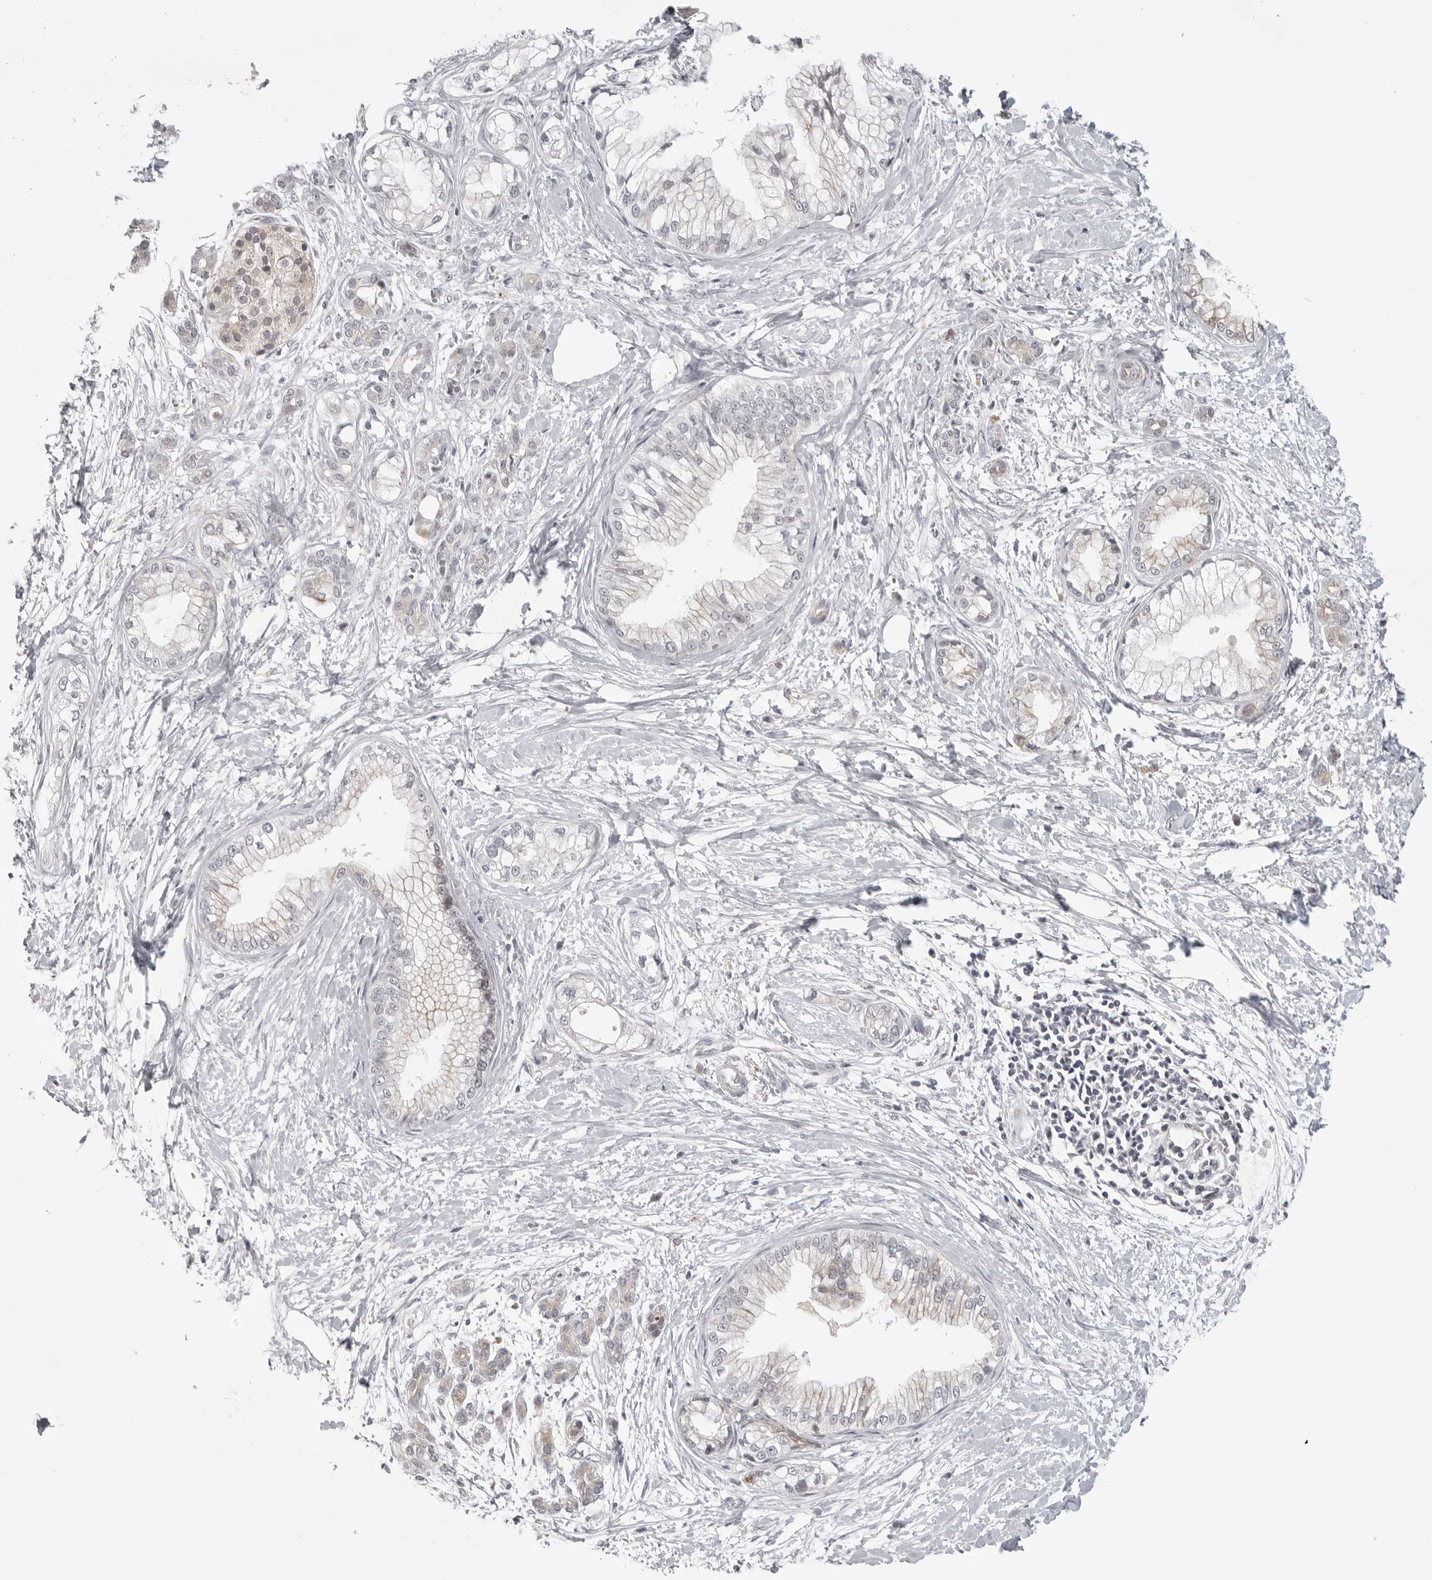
{"staining": {"intensity": "moderate", "quantity": "25%-75%", "location": "cytoplasmic/membranous"}, "tissue": "pancreatic cancer", "cell_type": "Tumor cells", "image_type": "cancer", "snomed": [{"axis": "morphology", "description": "Adenocarcinoma, NOS"}, {"axis": "topography", "description": "Pancreas"}], "caption": "Protein staining exhibits moderate cytoplasmic/membranous expression in approximately 25%-75% of tumor cells in pancreatic cancer.", "gene": "CD300LD", "patient": {"sex": "male", "age": 68}}